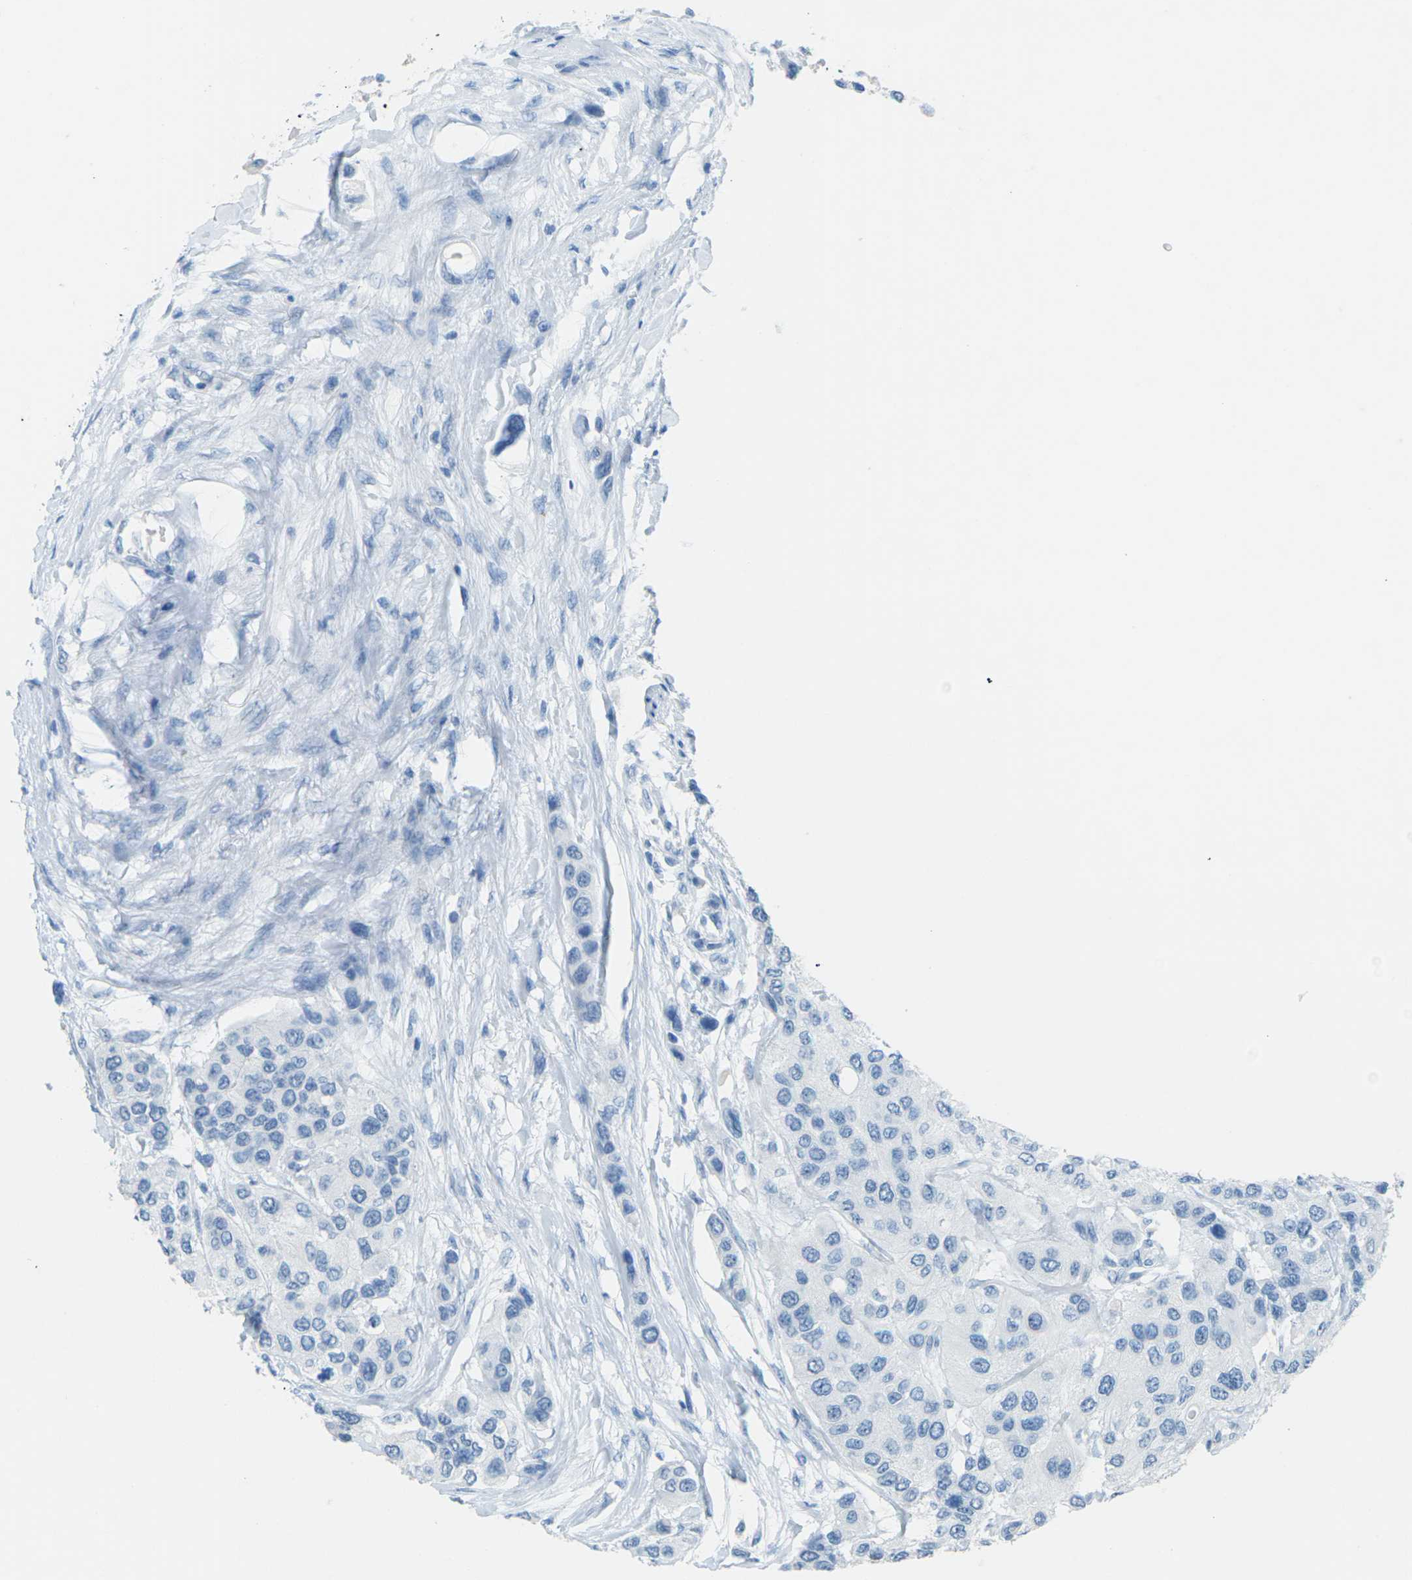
{"staining": {"intensity": "negative", "quantity": "none", "location": "none"}, "tissue": "urothelial cancer", "cell_type": "Tumor cells", "image_type": "cancer", "snomed": [{"axis": "morphology", "description": "Urothelial carcinoma, High grade"}, {"axis": "topography", "description": "Urinary bladder"}], "caption": "Immunohistochemistry (IHC) micrograph of neoplastic tissue: urothelial cancer stained with DAB (3,3'-diaminobenzidine) exhibits no significant protein positivity in tumor cells. The staining is performed using DAB (3,3'-diaminobenzidine) brown chromogen with nuclei counter-stained in using hematoxylin.", "gene": "CDH16", "patient": {"sex": "female", "age": 56}}